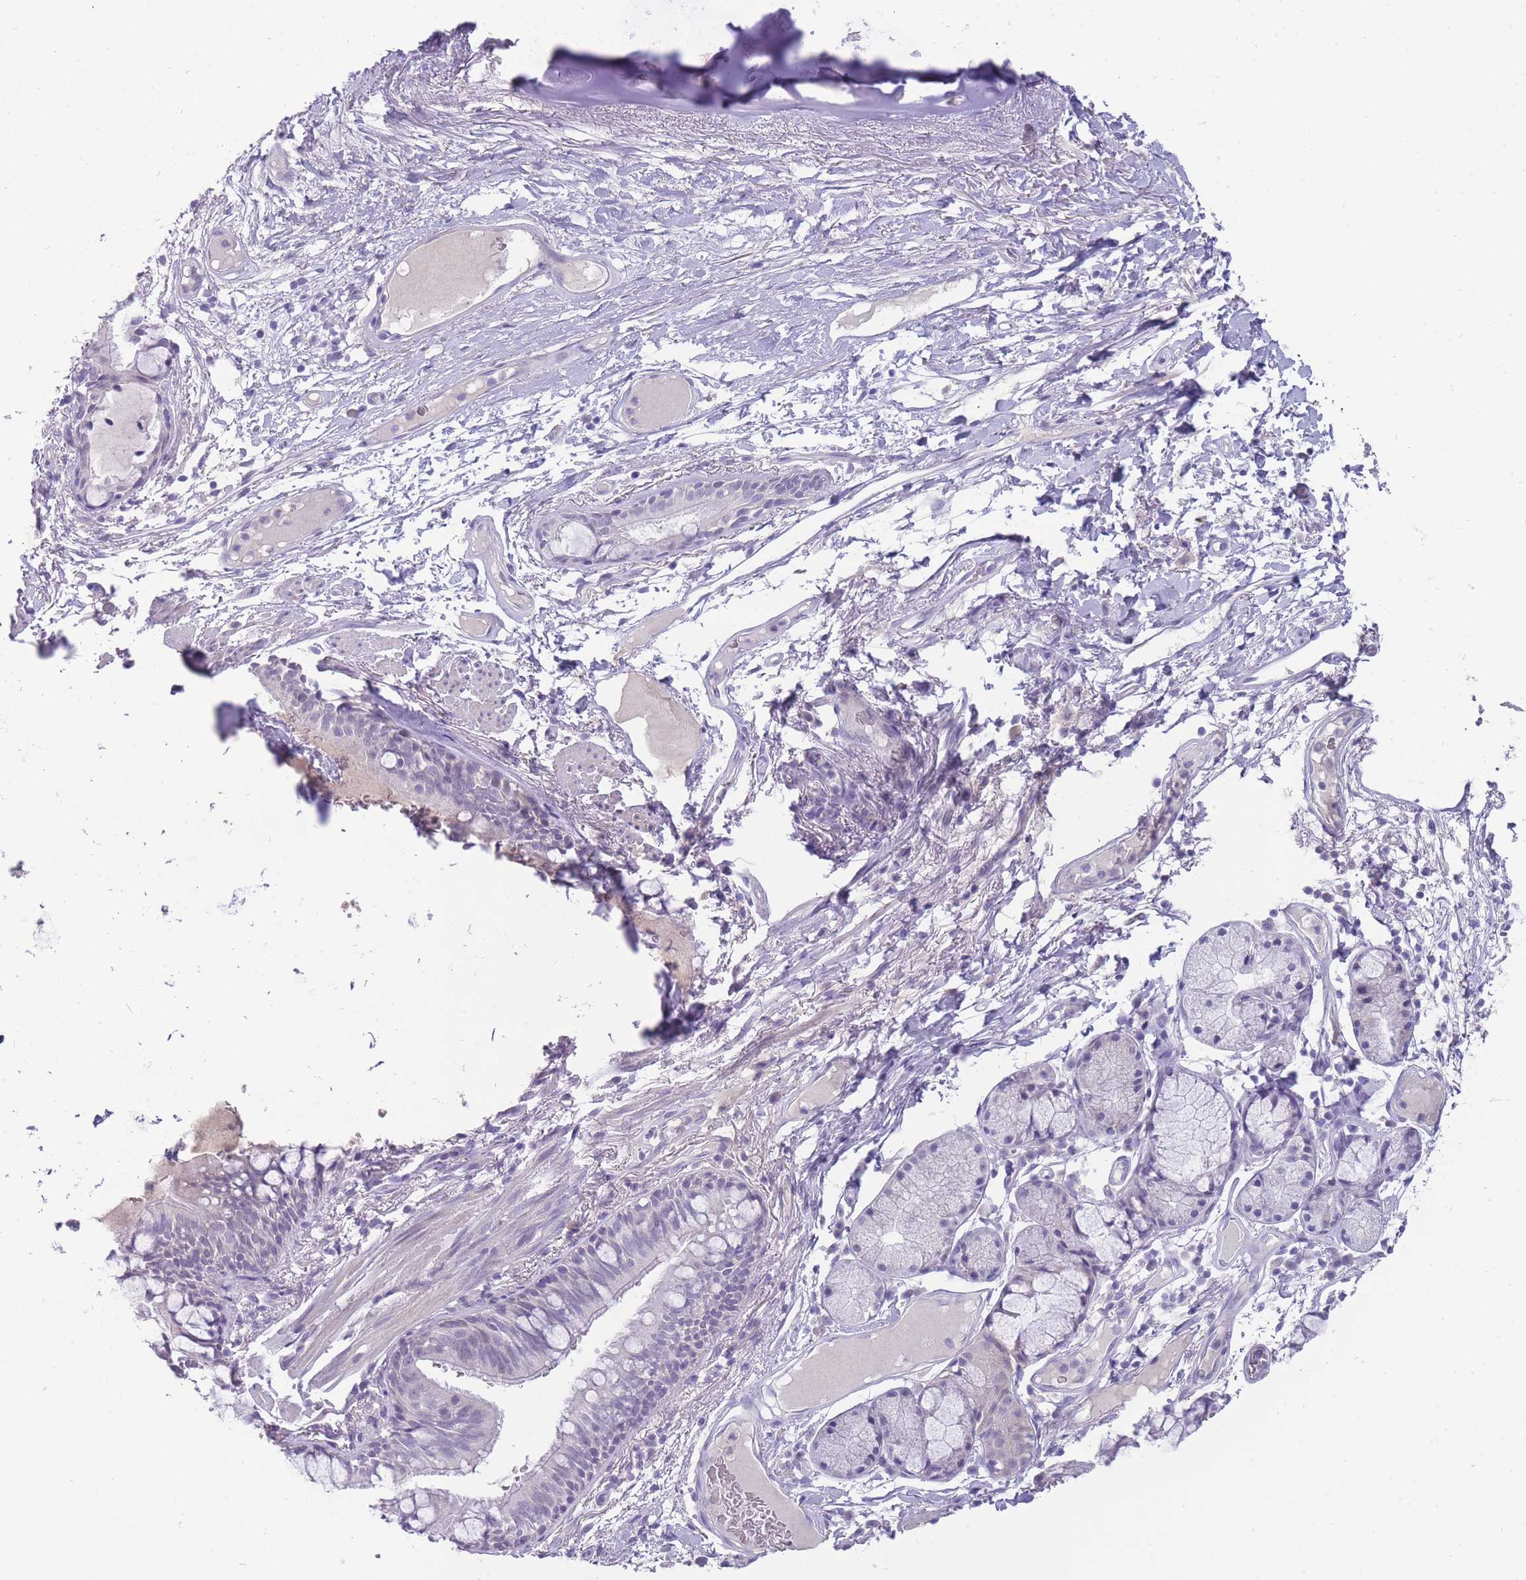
{"staining": {"intensity": "negative", "quantity": "none", "location": "none"}, "tissue": "bronchus", "cell_type": "Respiratory epithelial cells", "image_type": "normal", "snomed": [{"axis": "morphology", "description": "Normal tissue, NOS"}, {"axis": "topography", "description": "Bronchus"}], "caption": "Micrograph shows no protein positivity in respiratory epithelial cells of benign bronchus.", "gene": "ERICH4", "patient": {"sex": "male", "age": 70}}